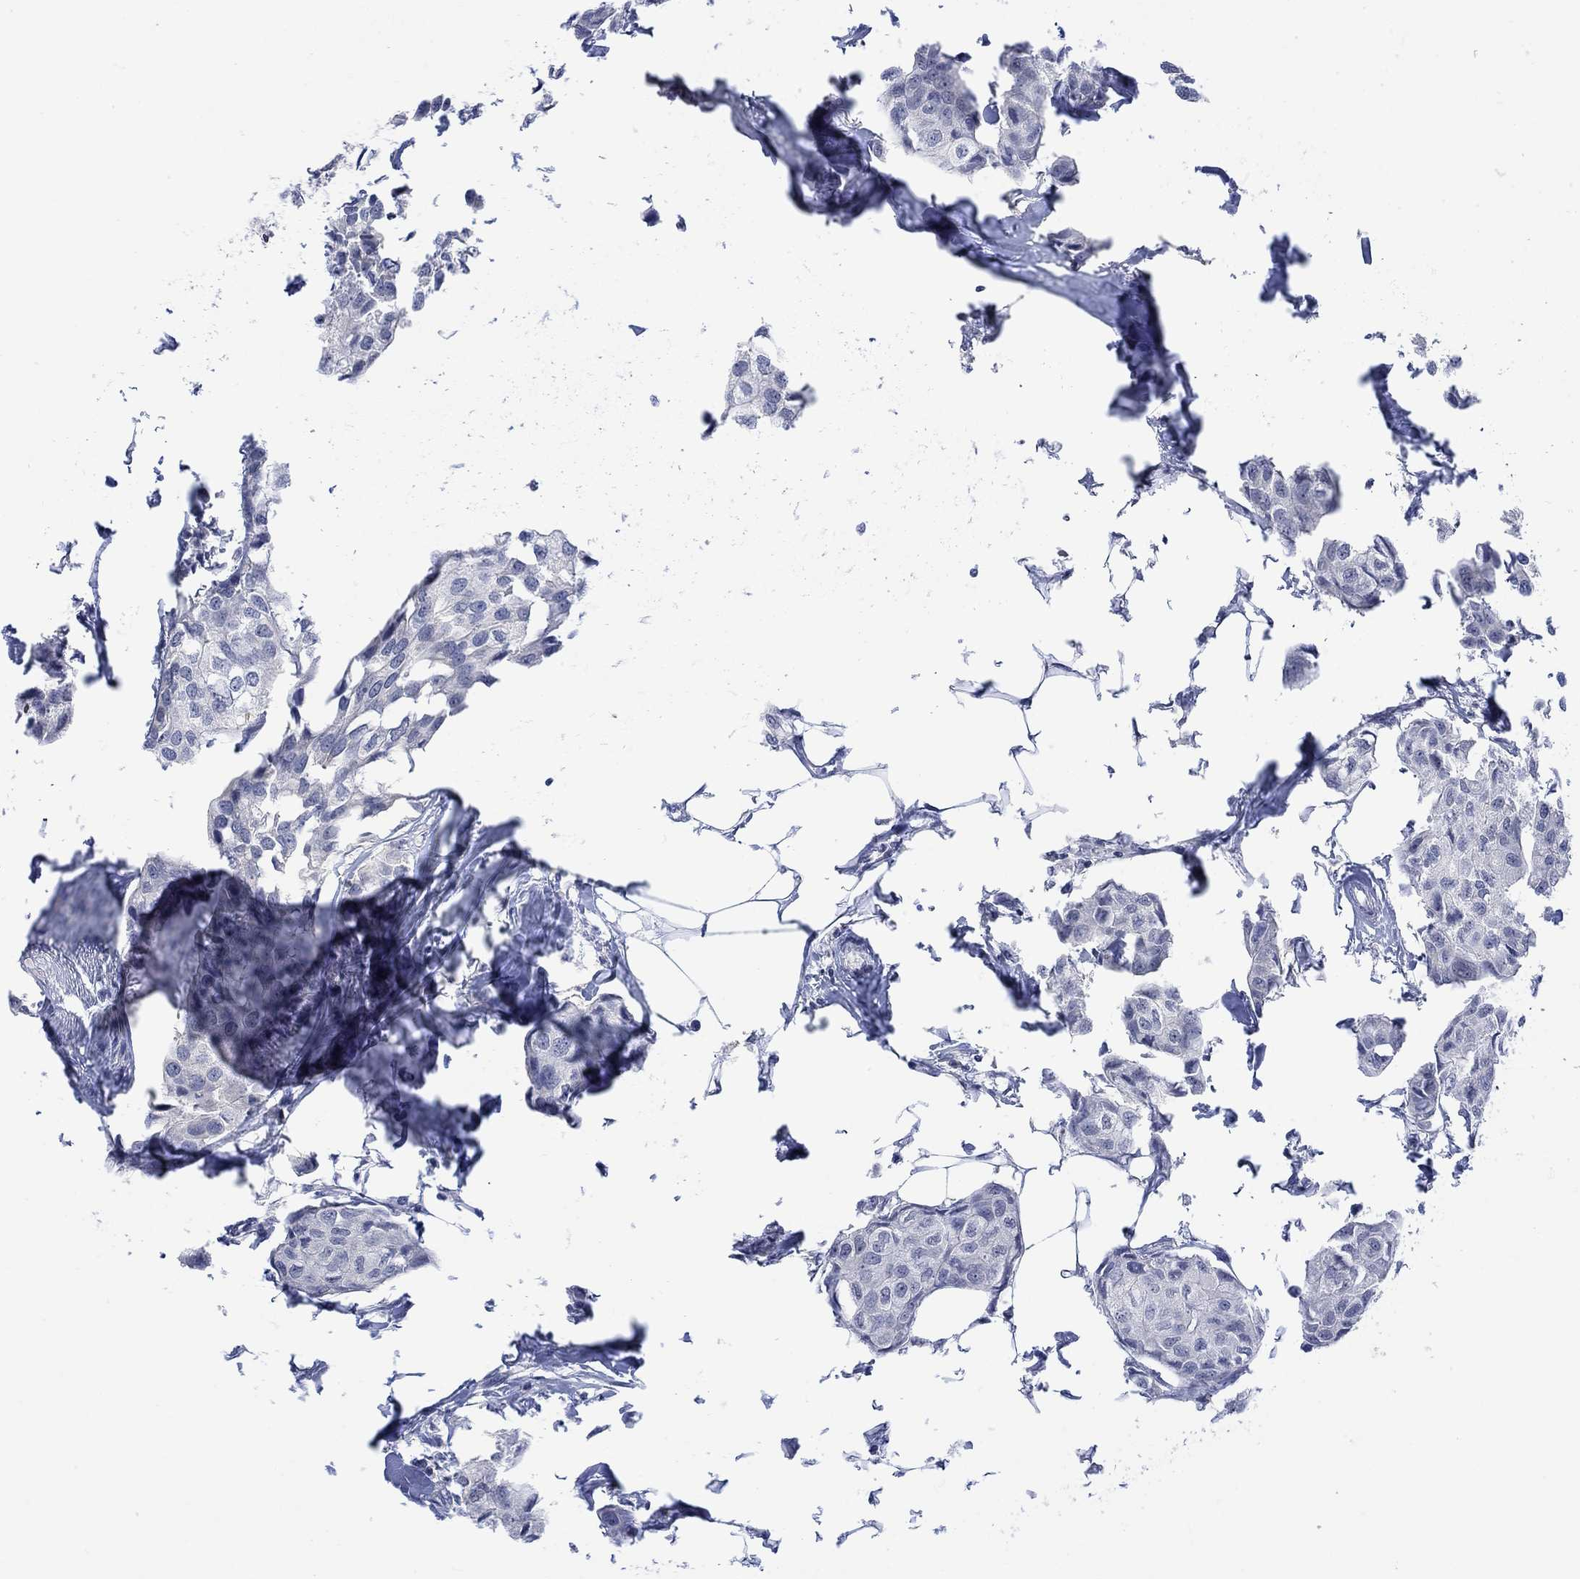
{"staining": {"intensity": "negative", "quantity": "none", "location": "none"}, "tissue": "breast cancer", "cell_type": "Tumor cells", "image_type": "cancer", "snomed": [{"axis": "morphology", "description": "Duct carcinoma"}, {"axis": "topography", "description": "Breast"}], "caption": "The photomicrograph reveals no significant positivity in tumor cells of breast intraductal carcinoma.", "gene": "DCX", "patient": {"sex": "female", "age": 80}}